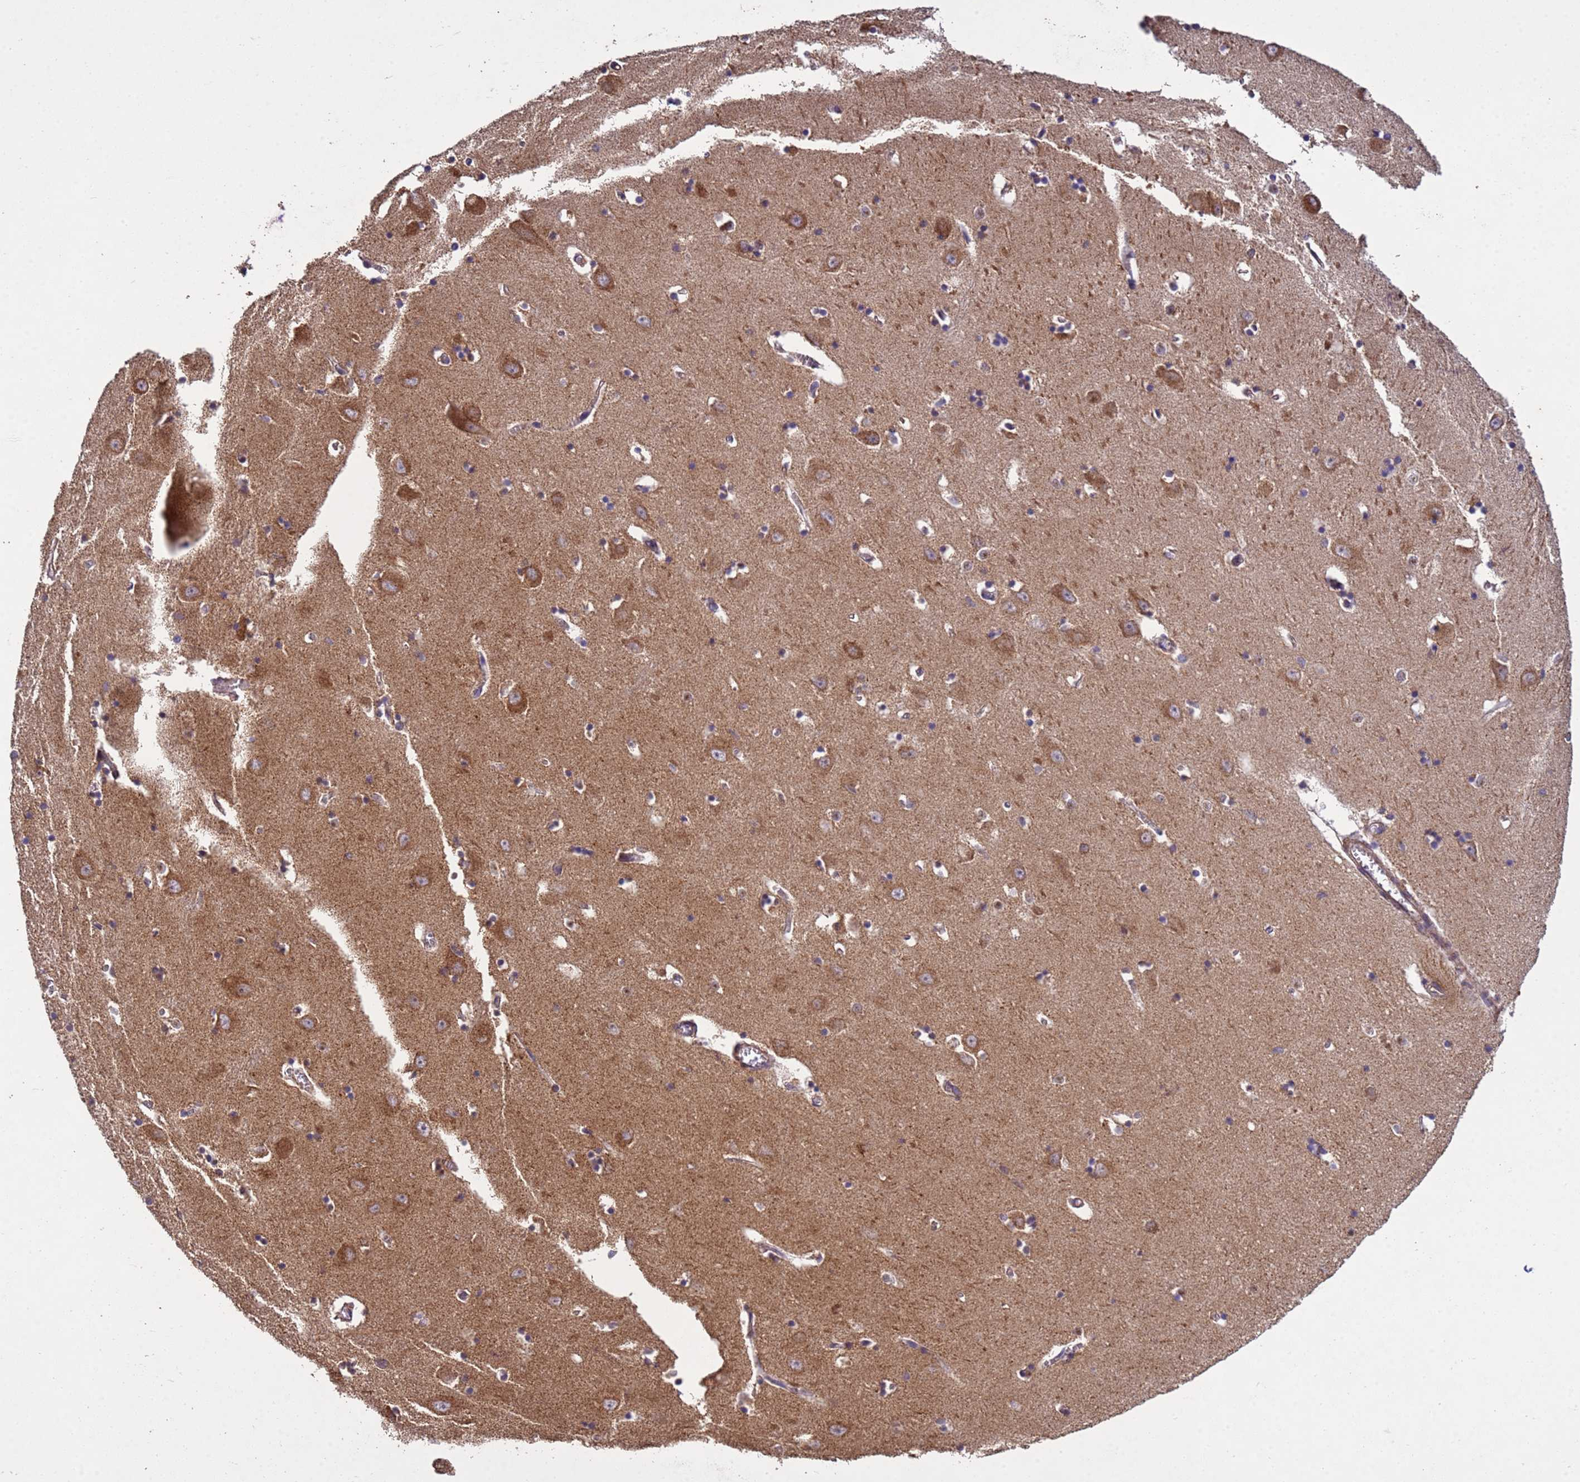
{"staining": {"intensity": "moderate", "quantity": "25%-75%", "location": "cytoplasmic/membranous"}, "tissue": "hippocampus", "cell_type": "Glial cells", "image_type": "normal", "snomed": [{"axis": "morphology", "description": "Normal tissue, NOS"}, {"axis": "topography", "description": "Hippocampus"}], "caption": "Immunohistochemistry (IHC) histopathology image of unremarkable hippocampus: human hippocampus stained using IHC displays medium levels of moderate protein expression localized specifically in the cytoplasmic/membranous of glial cells, appearing as a cytoplasmic/membranous brown color.", "gene": "P2RX7", "patient": {"sex": "male", "age": 70}}